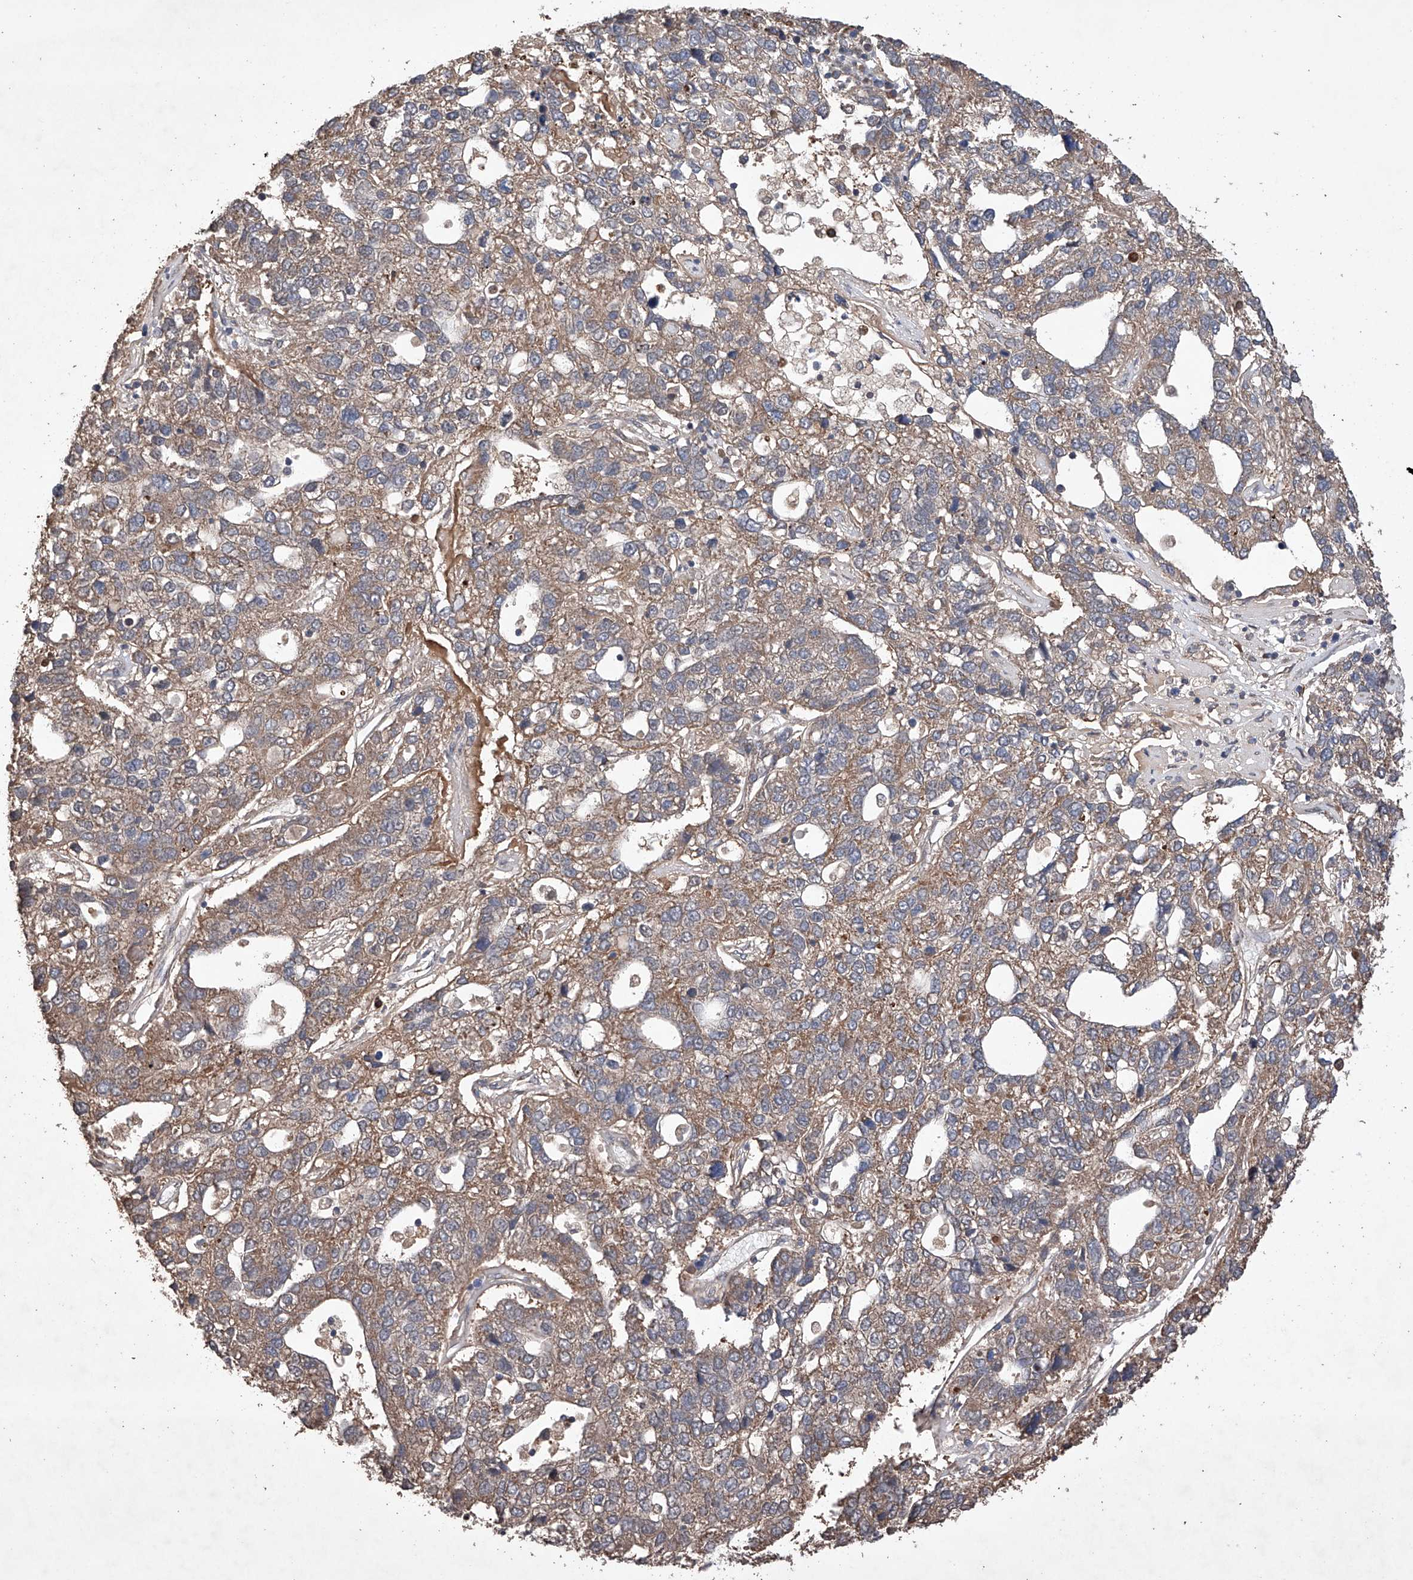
{"staining": {"intensity": "moderate", "quantity": ">75%", "location": "cytoplasmic/membranous"}, "tissue": "pancreatic cancer", "cell_type": "Tumor cells", "image_type": "cancer", "snomed": [{"axis": "morphology", "description": "Adenocarcinoma, NOS"}, {"axis": "topography", "description": "Pancreas"}], "caption": "Immunohistochemistry (IHC) of pancreatic adenocarcinoma reveals medium levels of moderate cytoplasmic/membranous staining in about >75% of tumor cells.", "gene": "LURAP1", "patient": {"sex": "female", "age": 61}}